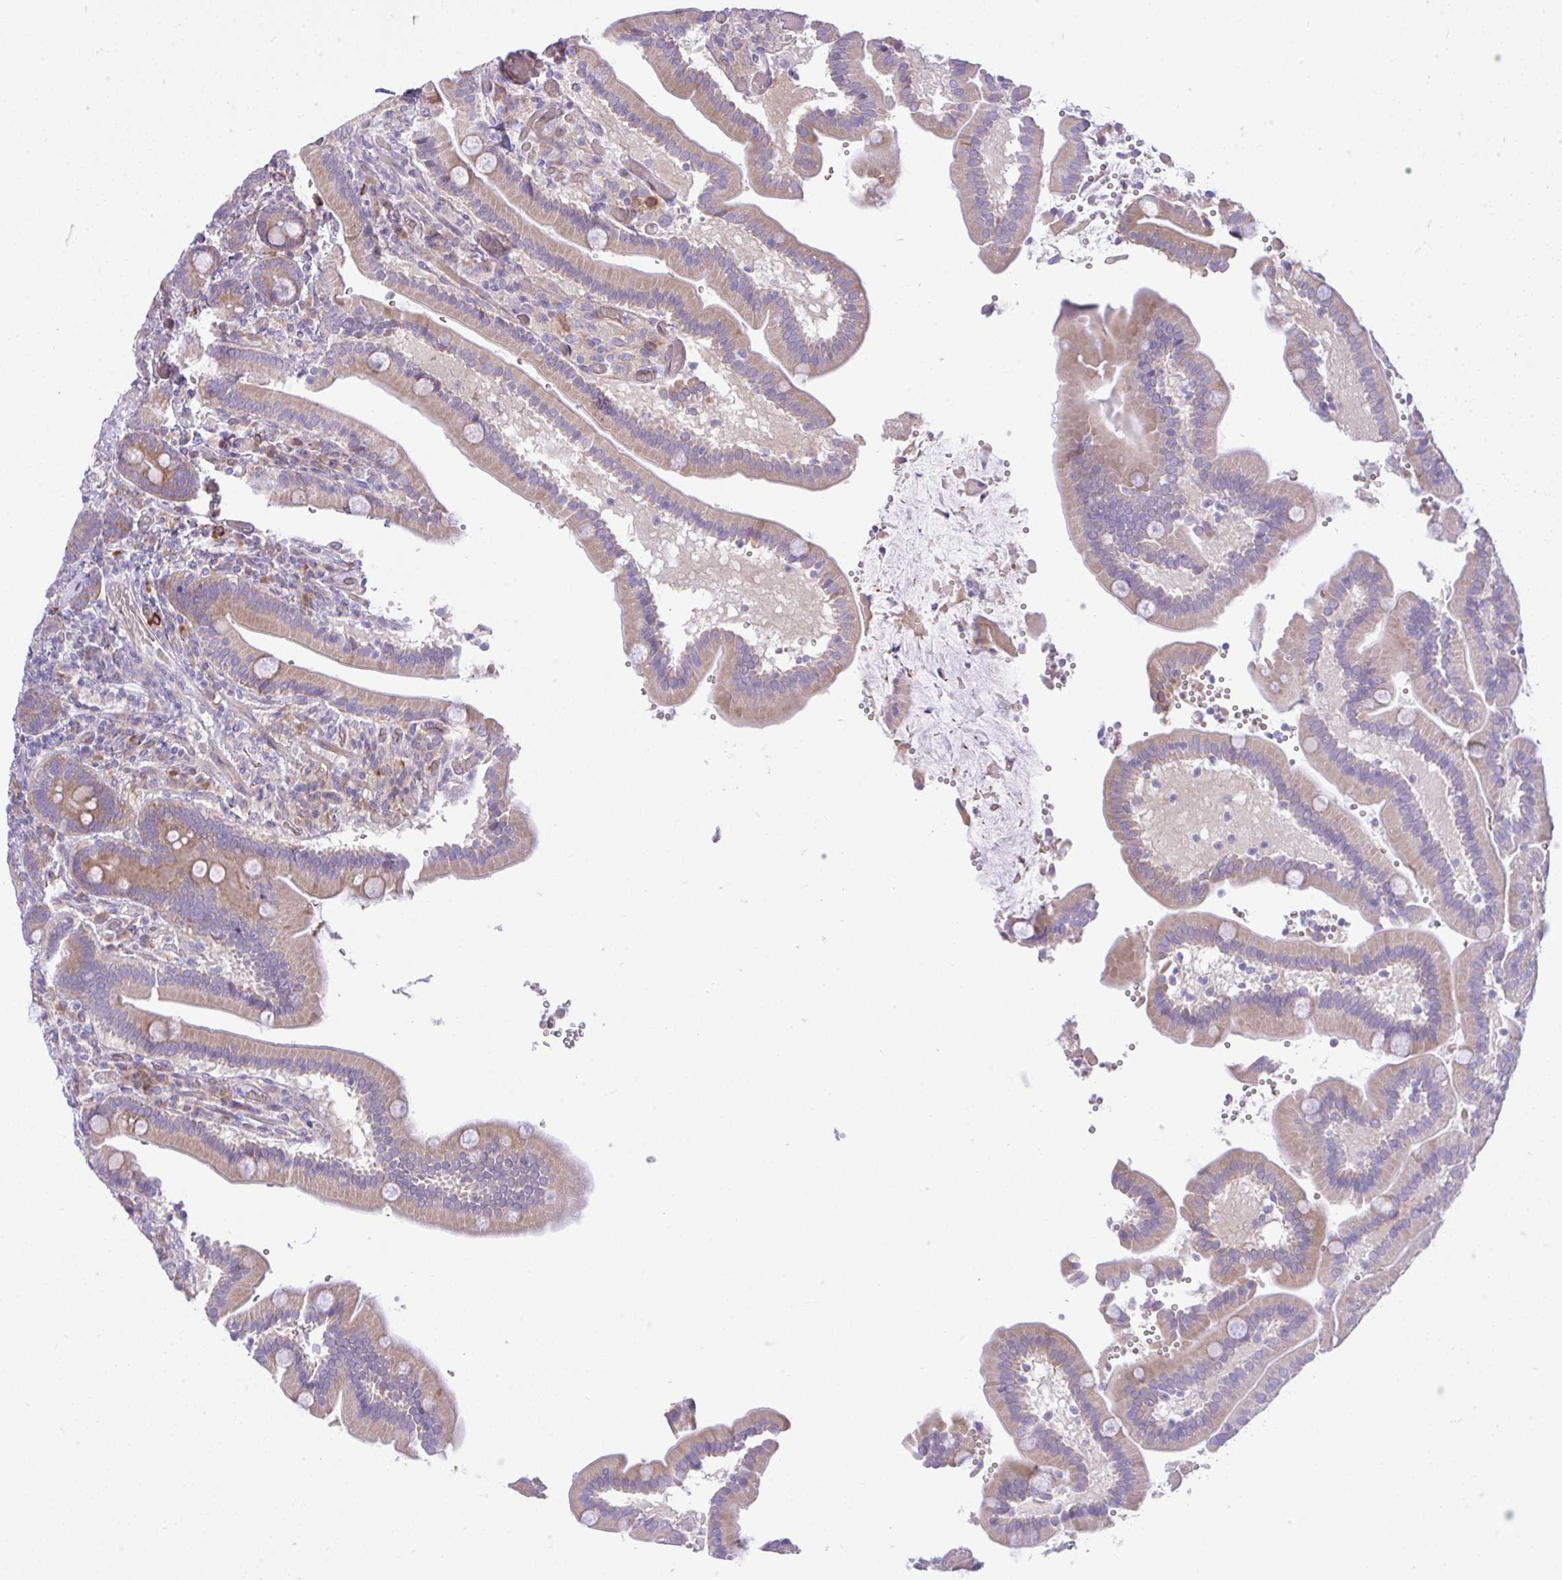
{"staining": {"intensity": "moderate", "quantity": "25%-75%", "location": "cytoplasmic/membranous"}, "tissue": "duodenum", "cell_type": "Glandular cells", "image_type": "normal", "snomed": [{"axis": "morphology", "description": "Normal tissue, NOS"}, {"axis": "topography", "description": "Duodenum"}], "caption": "Moderate cytoplasmic/membranous expression is appreciated in approximately 25%-75% of glandular cells in normal duodenum.", "gene": "EEF1A1", "patient": {"sex": "female", "age": 62}}